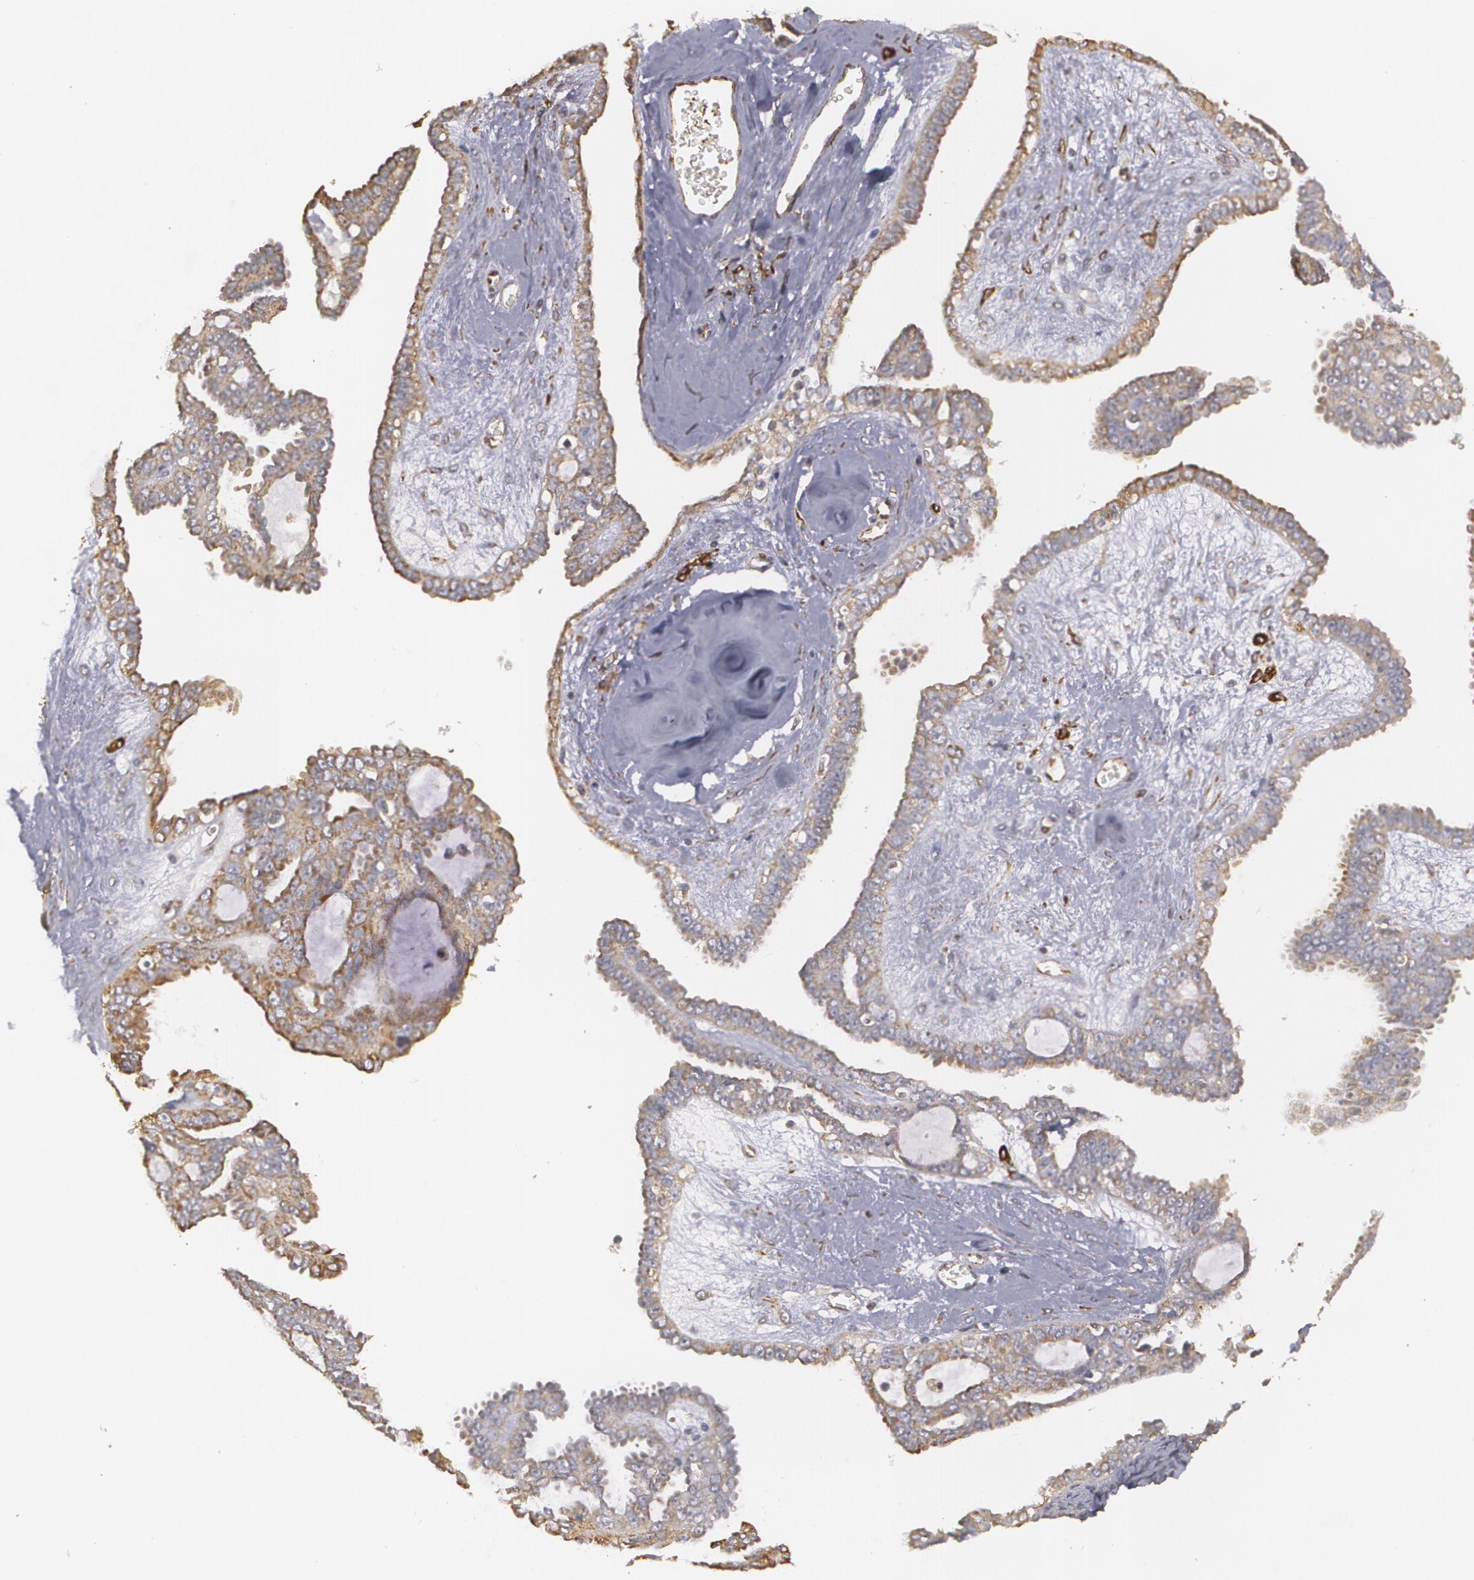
{"staining": {"intensity": "weak", "quantity": ">75%", "location": "cytoplasmic/membranous"}, "tissue": "ovarian cancer", "cell_type": "Tumor cells", "image_type": "cancer", "snomed": [{"axis": "morphology", "description": "Cystadenocarcinoma, serous, NOS"}, {"axis": "topography", "description": "Ovary"}], "caption": "Tumor cells reveal weak cytoplasmic/membranous expression in approximately >75% of cells in ovarian cancer.", "gene": "CYB5R3", "patient": {"sex": "female", "age": 71}}